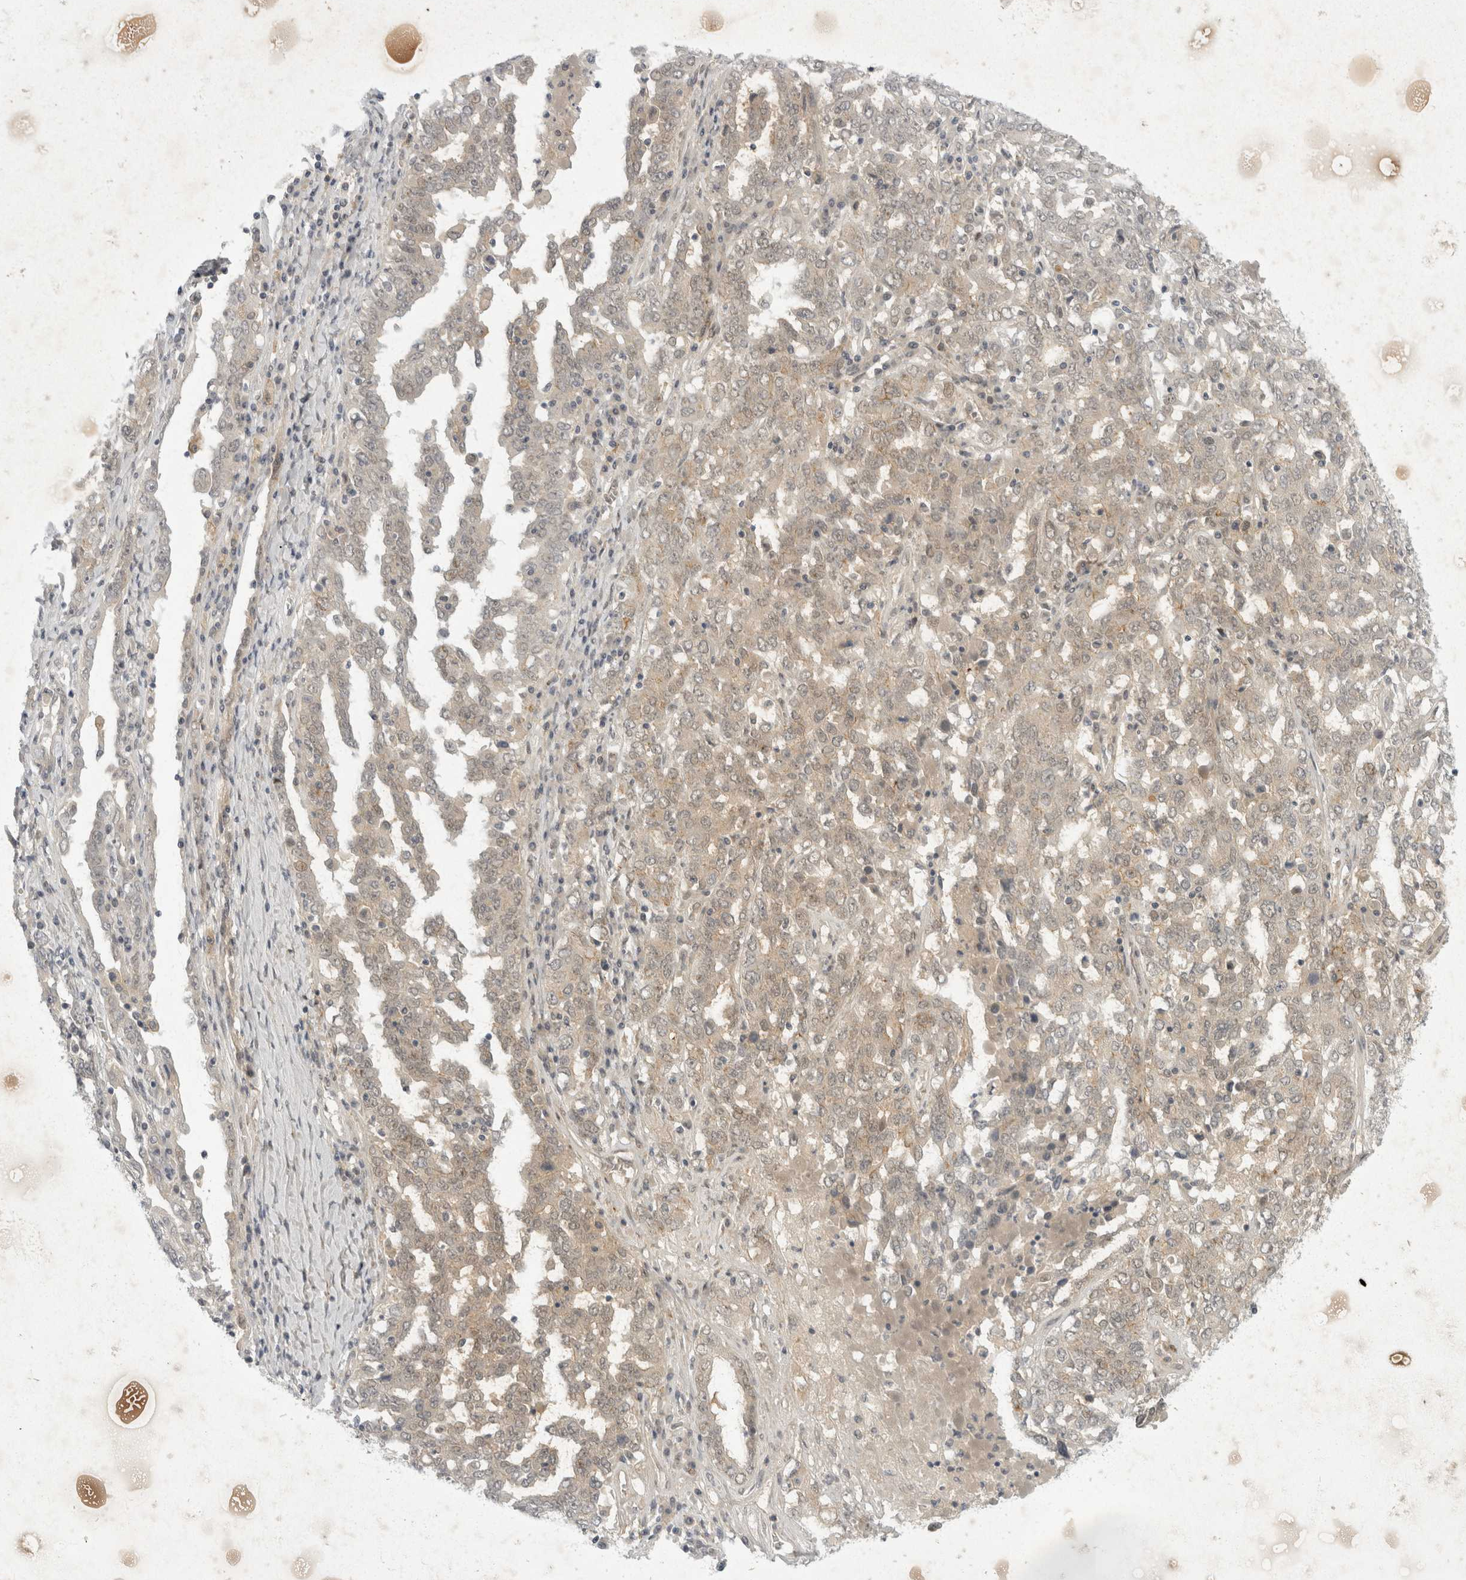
{"staining": {"intensity": "weak", "quantity": "<25%", "location": "cytoplasmic/membranous"}, "tissue": "ovarian cancer", "cell_type": "Tumor cells", "image_type": "cancer", "snomed": [{"axis": "morphology", "description": "Carcinoma, endometroid"}, {"axis": "topography", "description": "Ovary"}], "caption": "This is an IHC photomicrograph of human ovarian cancer (endometroid carcinoma). There is no staining in tumor cells.", "gene": "TOM1L2", "patient": {"sex": "female", "age": 62}}